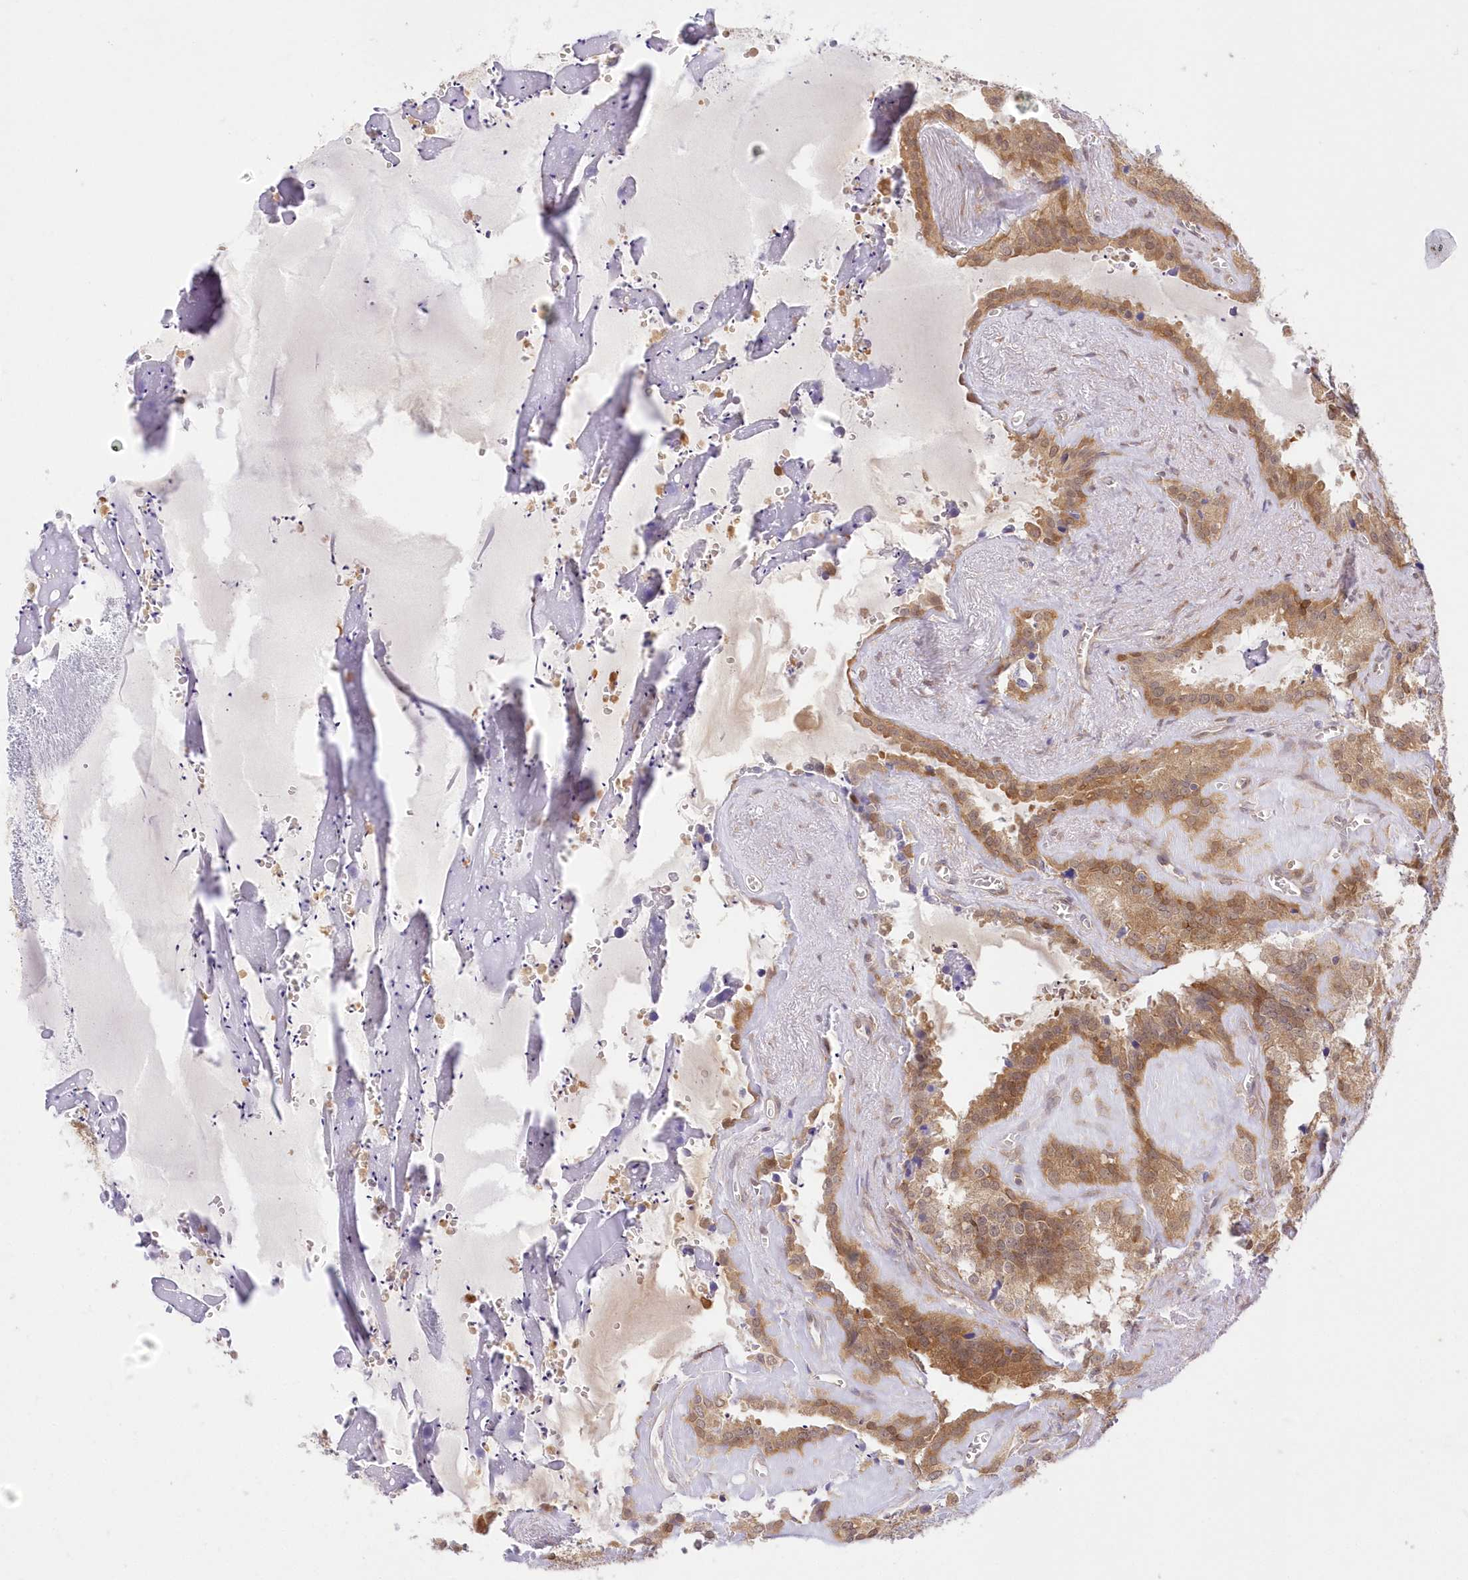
{"staining": {"intensity": "strong", "quantity": ">75%", "location": "cytoplasmic/membranous"}, "tissue": "seminal vesicle", "cell_type": "Glandular cells", "image_type": "normal", "snomed": [{"axis": "morphology", "description": "Normal tissue, NOS"}, {"axis": "topography", "description": "Prostate"}, {"axis": "topography", "description": "Seminal veicle"}], "caption": "A high amount of strong cytoplasmic/membranous positivity is present in about >75% of glandular cells in normal seminal vesicle. Using DAB (3,3'-diaminobenzidine) (brown) and hematoxylin (blue) stains, captured at high magnification using brightfield microscopy.", "gene": "RNPEP", "patient": {"sex": "male", "age": 59}}